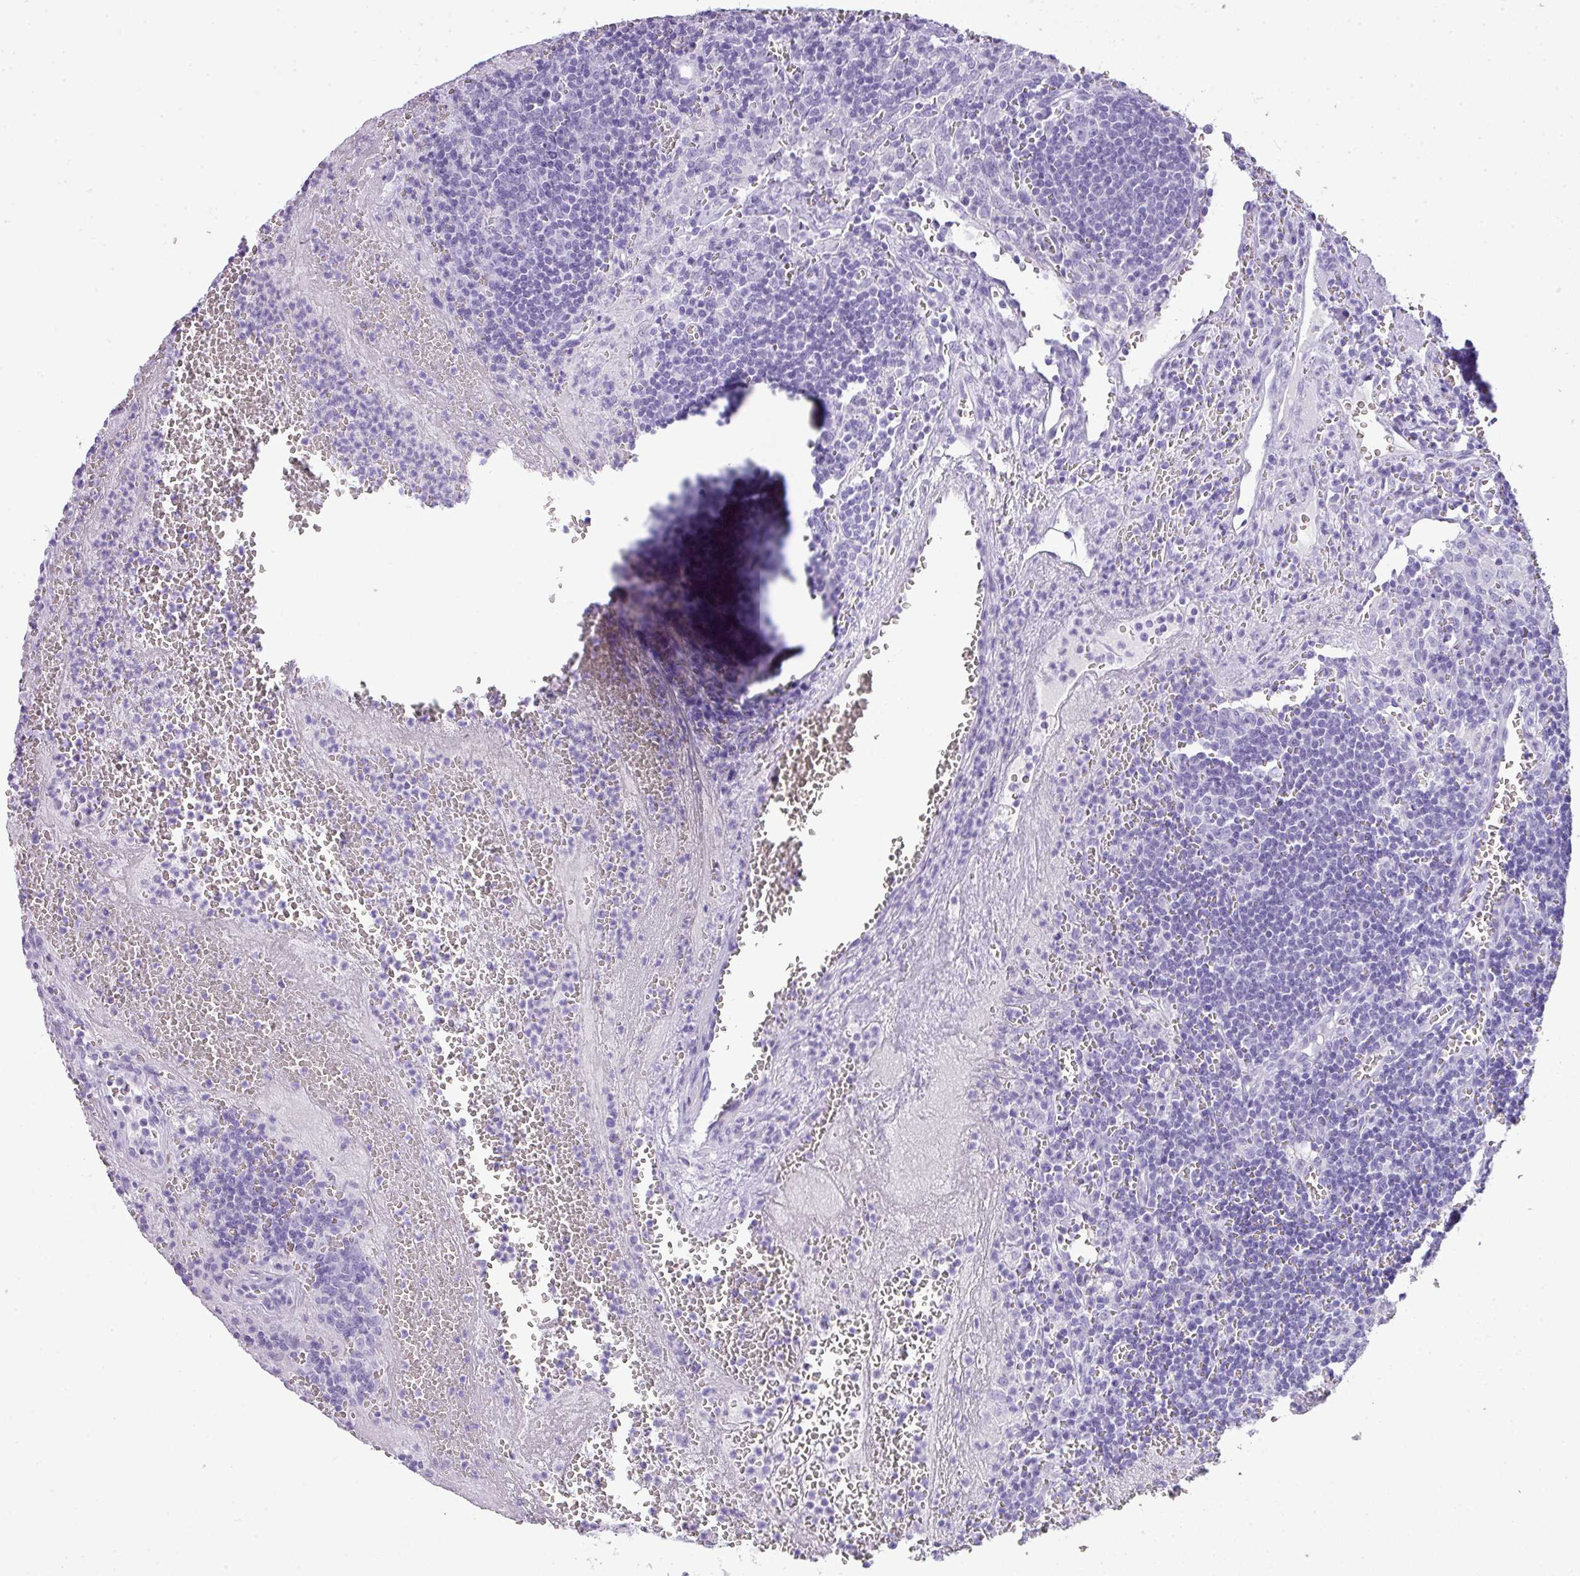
{"staining": {"intensity": "negative", "quantity": "none", "location": "none"}, "tissue": "lymph node", "cell_type": "Germinal center cells", "image_type": "normal", "snomed": [{"axis": "morphology", "description": "Normal tissue, NOS"}, {"axis": "topography", "description": "Lymph node"}], "caption": "The histopathology image demonstrates no significant staining in germinal center cells of lymph node. Brightfield microscopy of immunohistochemistry stained with DAB (3,3'-diaminobenzidine) (brown) and hematoxylin (blue), captured at high magnification.", "gene": "TNP1", "patient": {"sex": "male", "age": 50}}